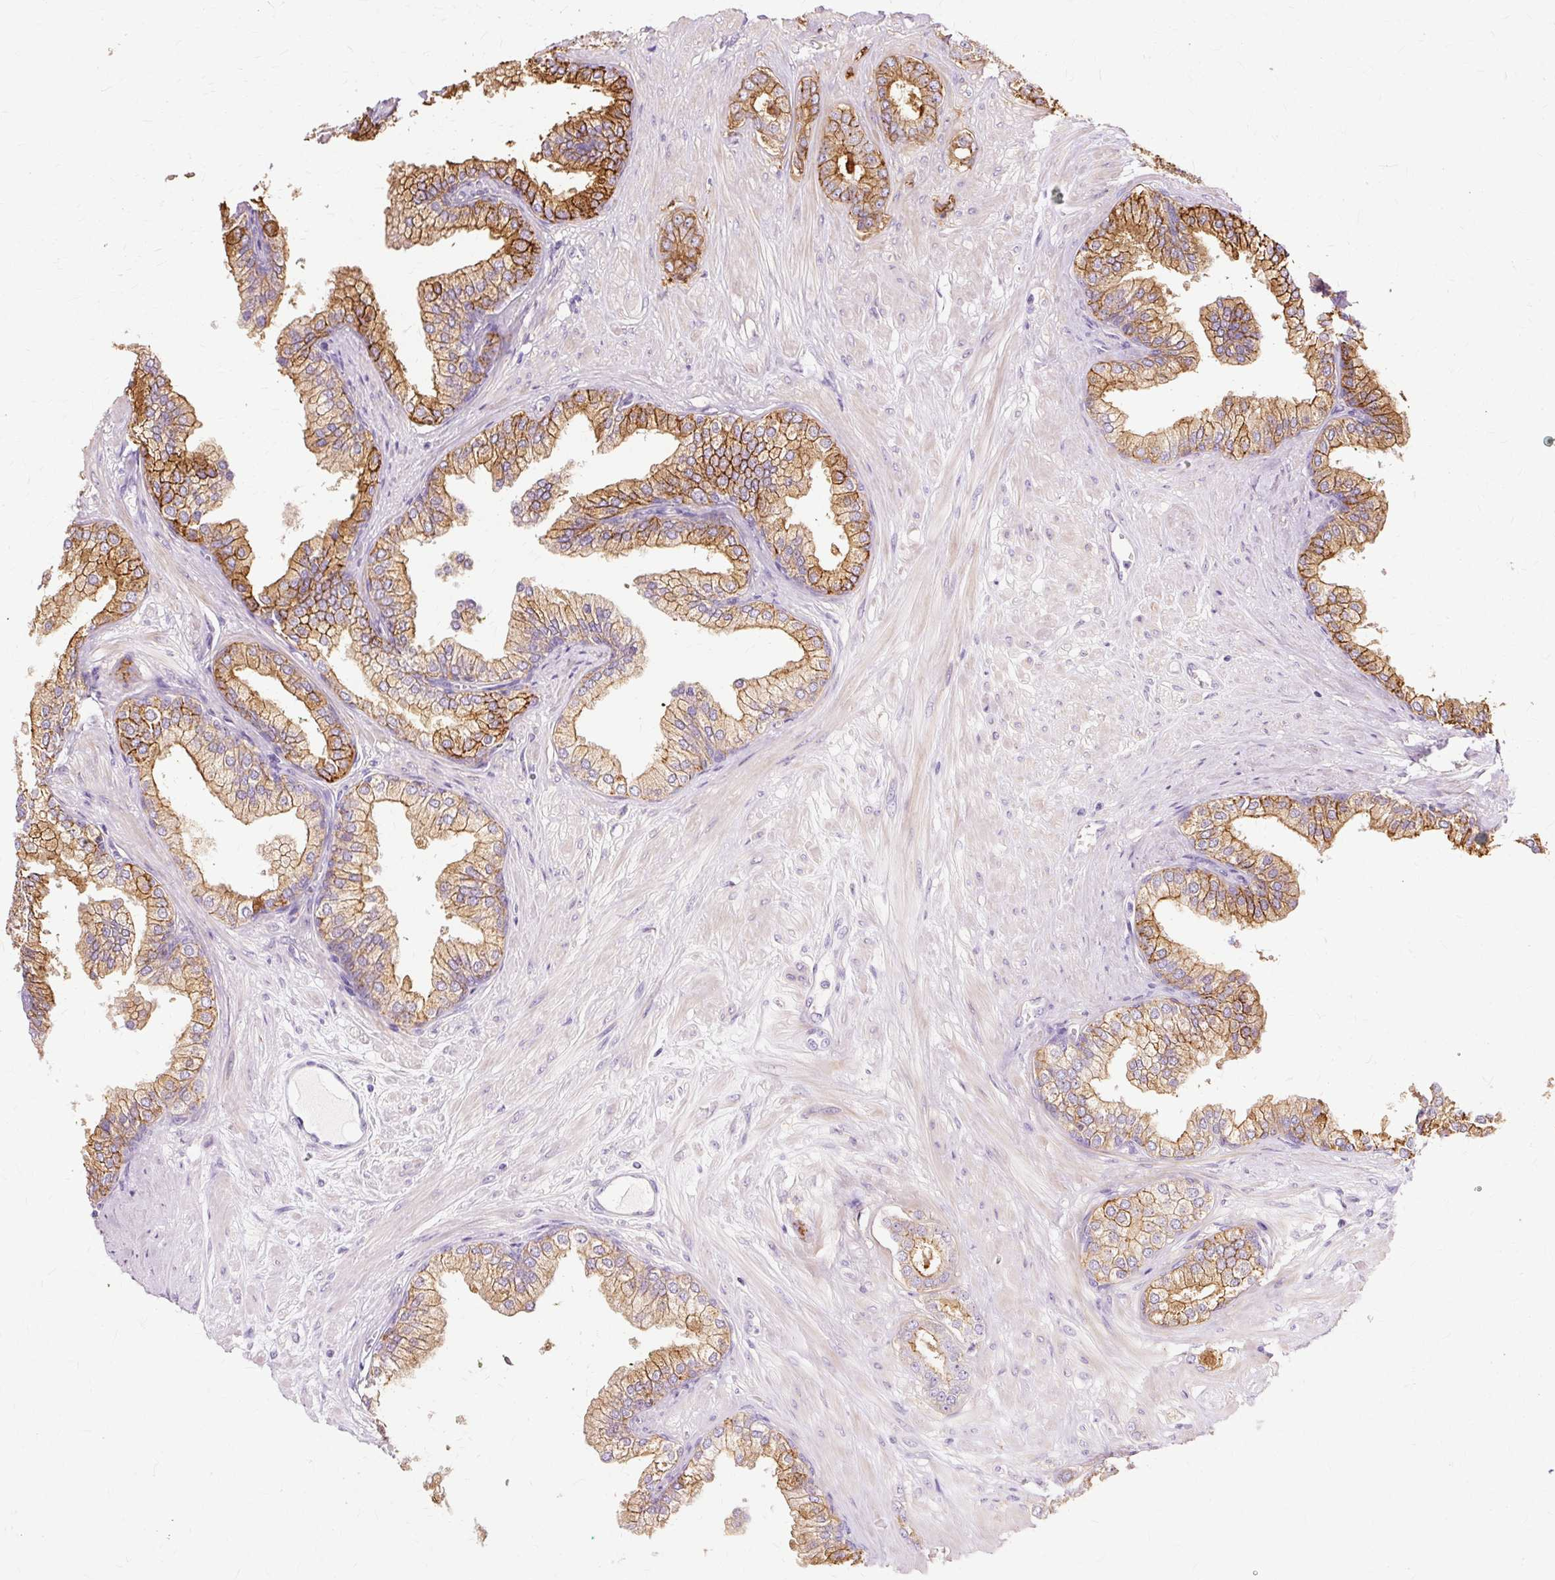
{"staining": {"intensity": "moderate", "quantity": ">75%", "location": "cytoplasmic/membranous"}, "tissue": "prostate cancer", "cell_type": "Tumor cells", "image_type": "cancer", "snomed": [{"axis": "morphology", "description": "Adenocarcinoma, Low grade"}, {"axis": "topography", "description": "Prostate"}], "caption": "Human prostate cancer (adenocarcinoma (low-grade)) stained for a protein (brown) displays moderate cytoplasmic/membranous positive staining in approximately >75% of tumor cells.", "gene": "TSPAN8", "patient": {"sex": "male", "age": 60}}